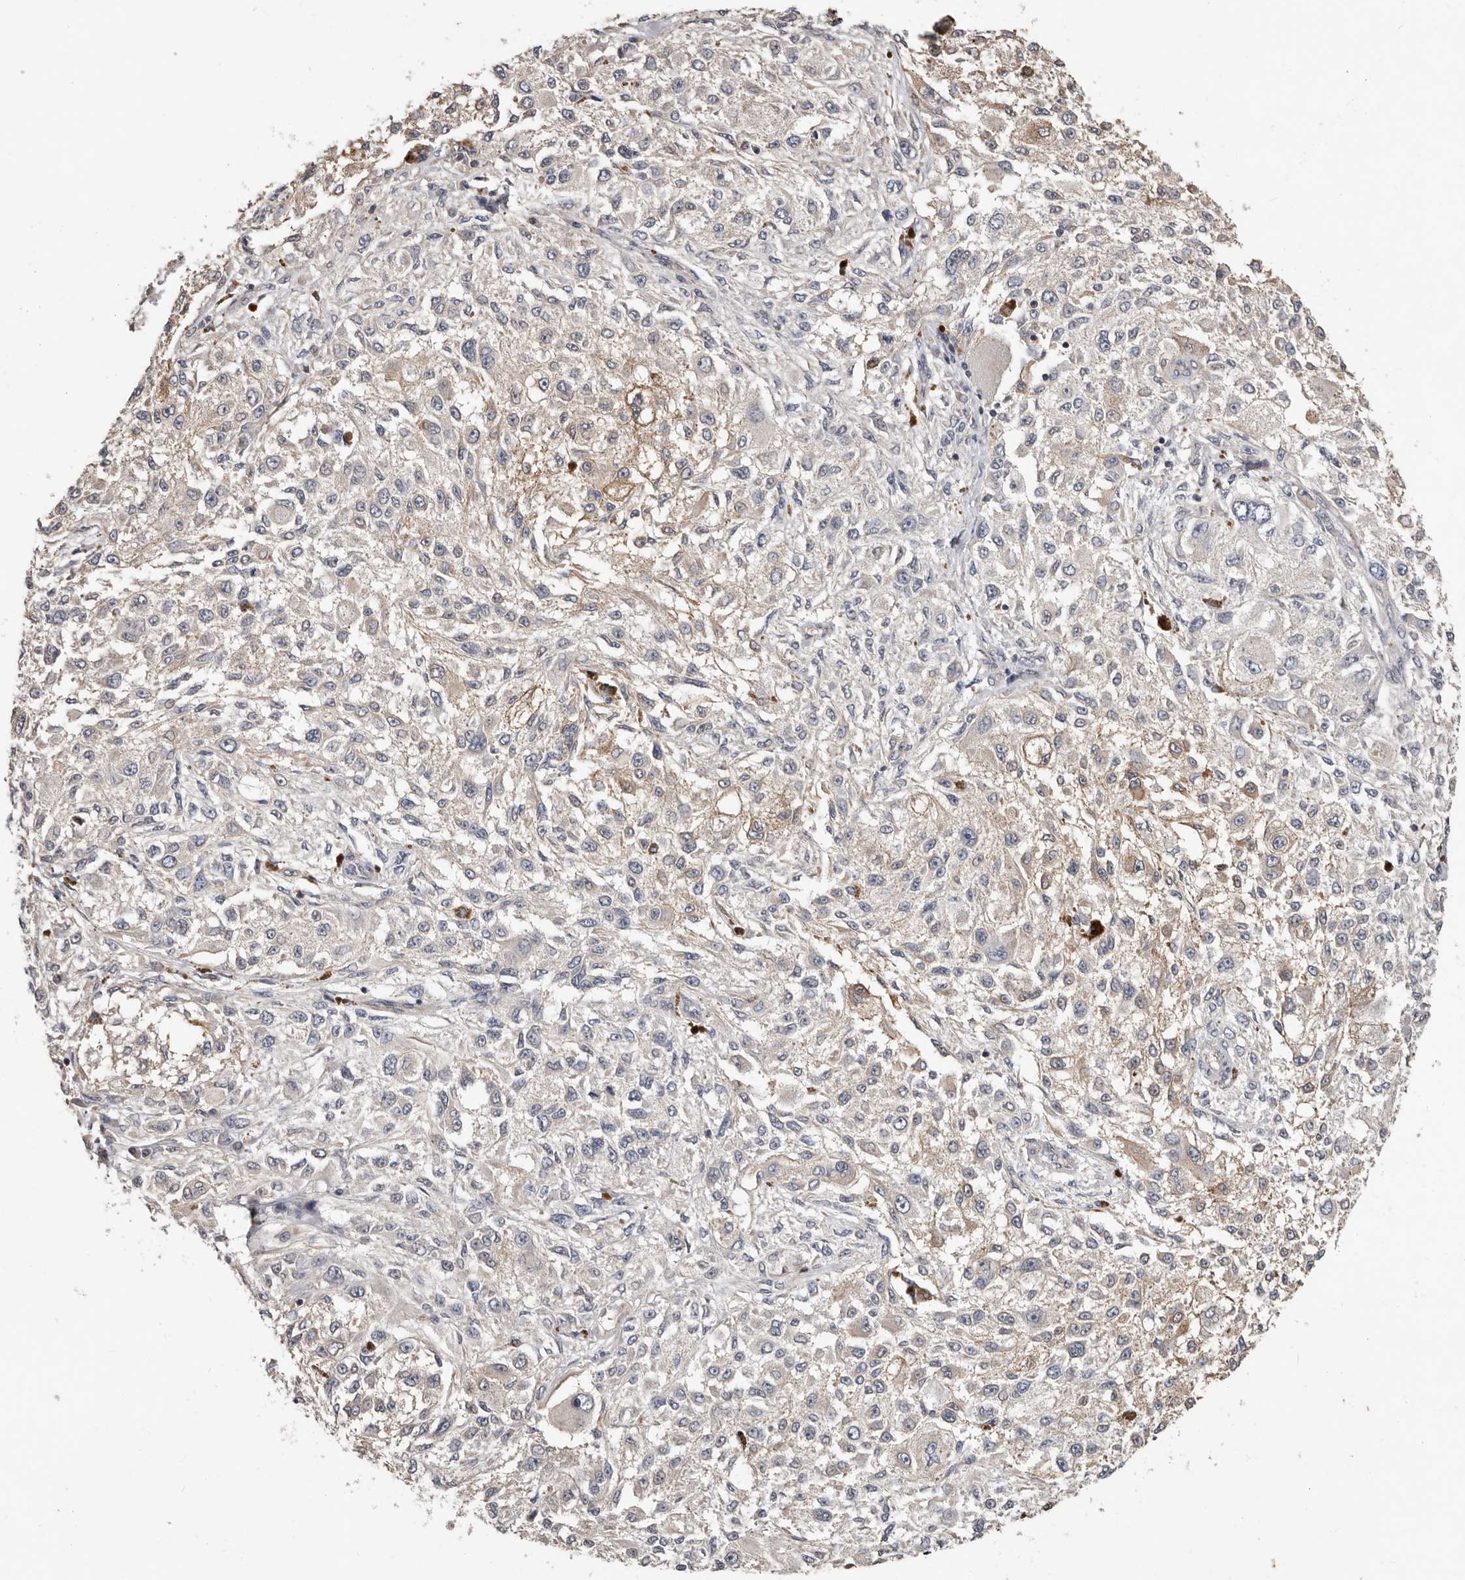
{"staining": {"intensity": "weak", "quantity": "<25%", "location": "cytoplasmic/membranous"}, "tissue": "melanoma", "cell_type": "Tumor cells", "image_type": "cancer", "snomed": [{"axis": "morphology", "description": "Necrosis, NOS"}, {"axis": "morphology", "description": "Malignant melanoma, NOS"}, {"axis": "topography", "description": "Skin"}], "caption": "Human melanoma stained for a protein using IHC reveals no staining in tumor cells.", "gene": "MRPL18", "patient": {"sex": "female", "age": 87}}